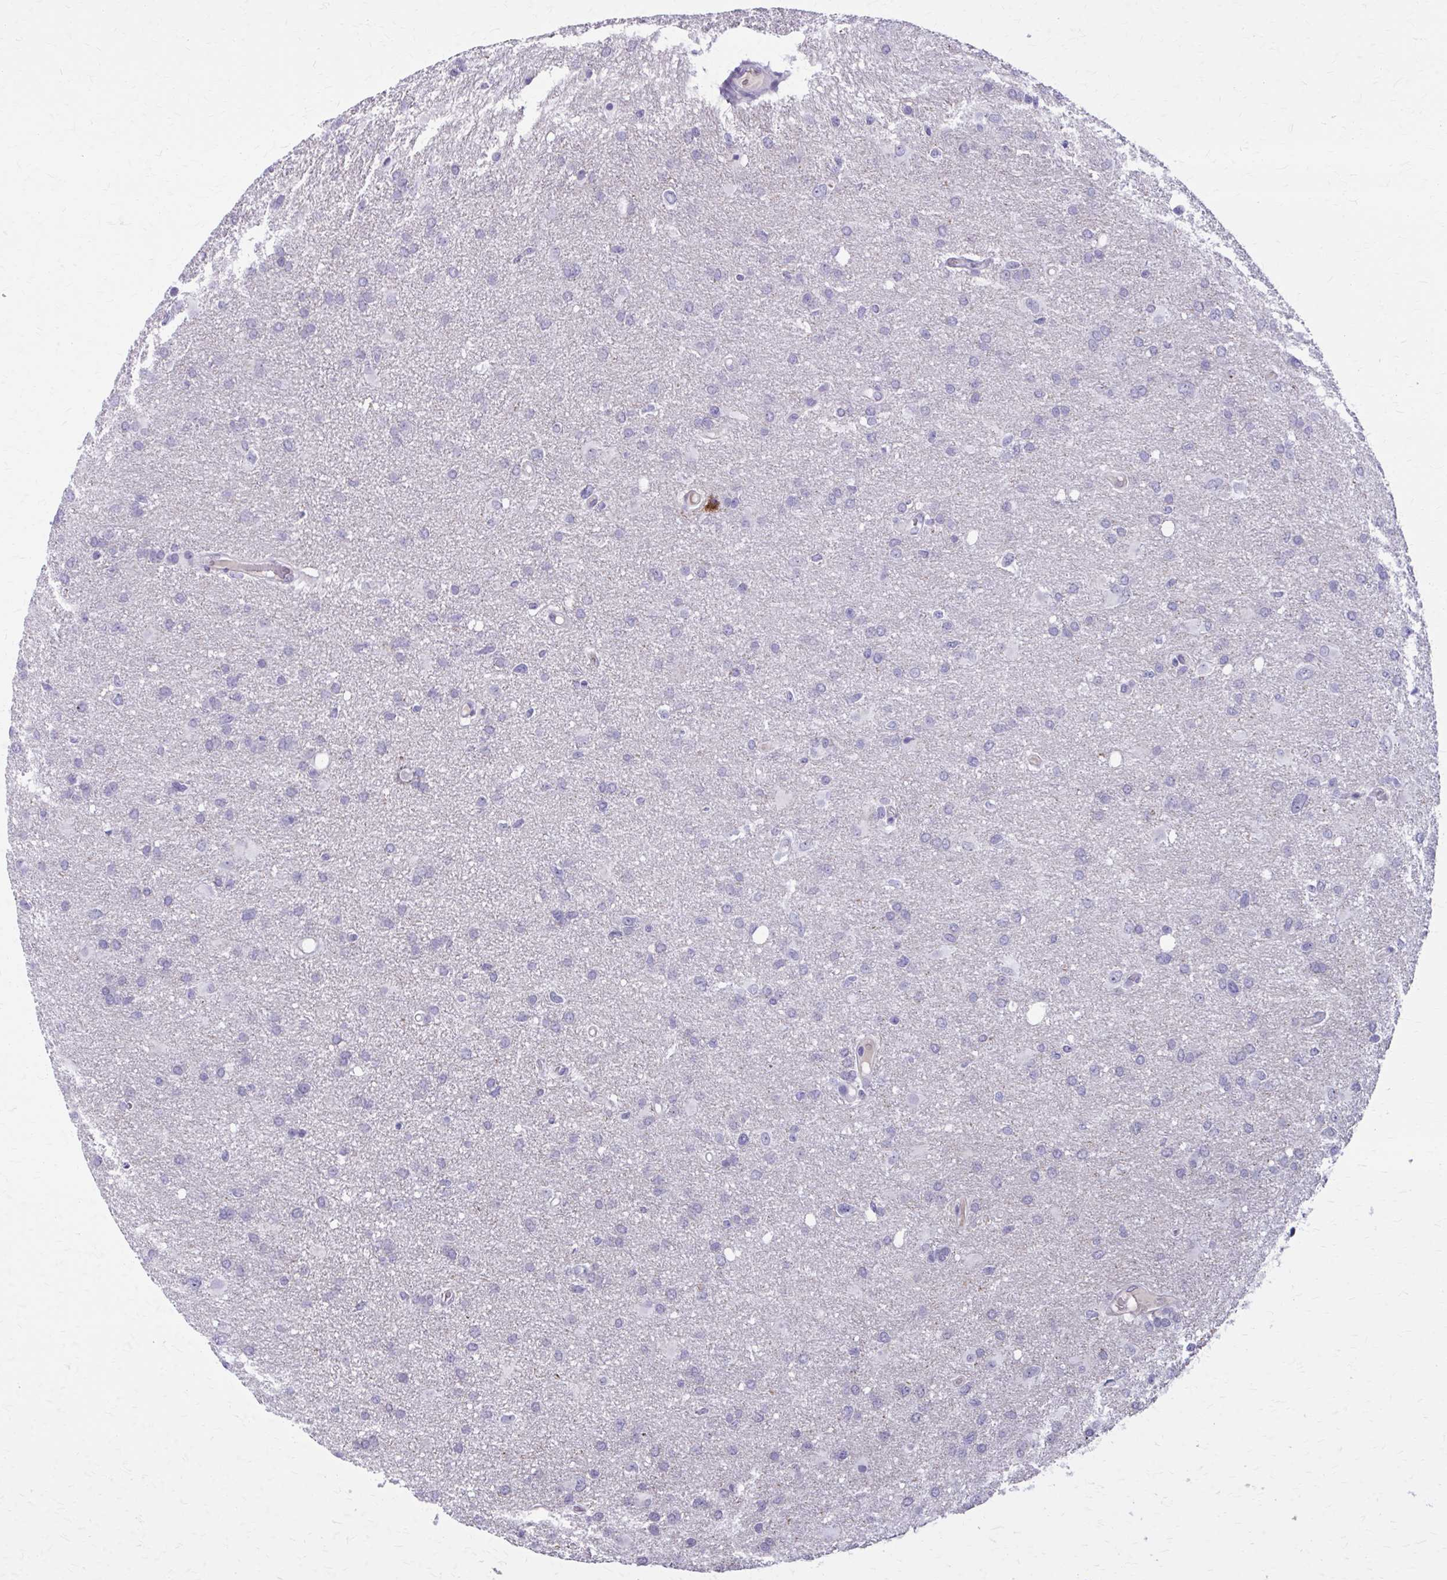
{"staining": {"intensity": "negative", "quantity": "none", "location": "none"}, "tissue": "glioma", "cell_type": "Tumor cells", "image_type": "cancer", "snomed": [{"axis": "morphology", "description": "Glioma, malignant, High grade"}, {"axis": "topography", "description": "Brain"}], "caption": "DAB immunohistochemical staining of human malignant glioma (high-grade) displays no significant staining in tumor cells. (DAB immunohistochemistry (IHC), high magnification).", "gene": "OR4A47", "patient": {"sex": "male", "age": 53}}